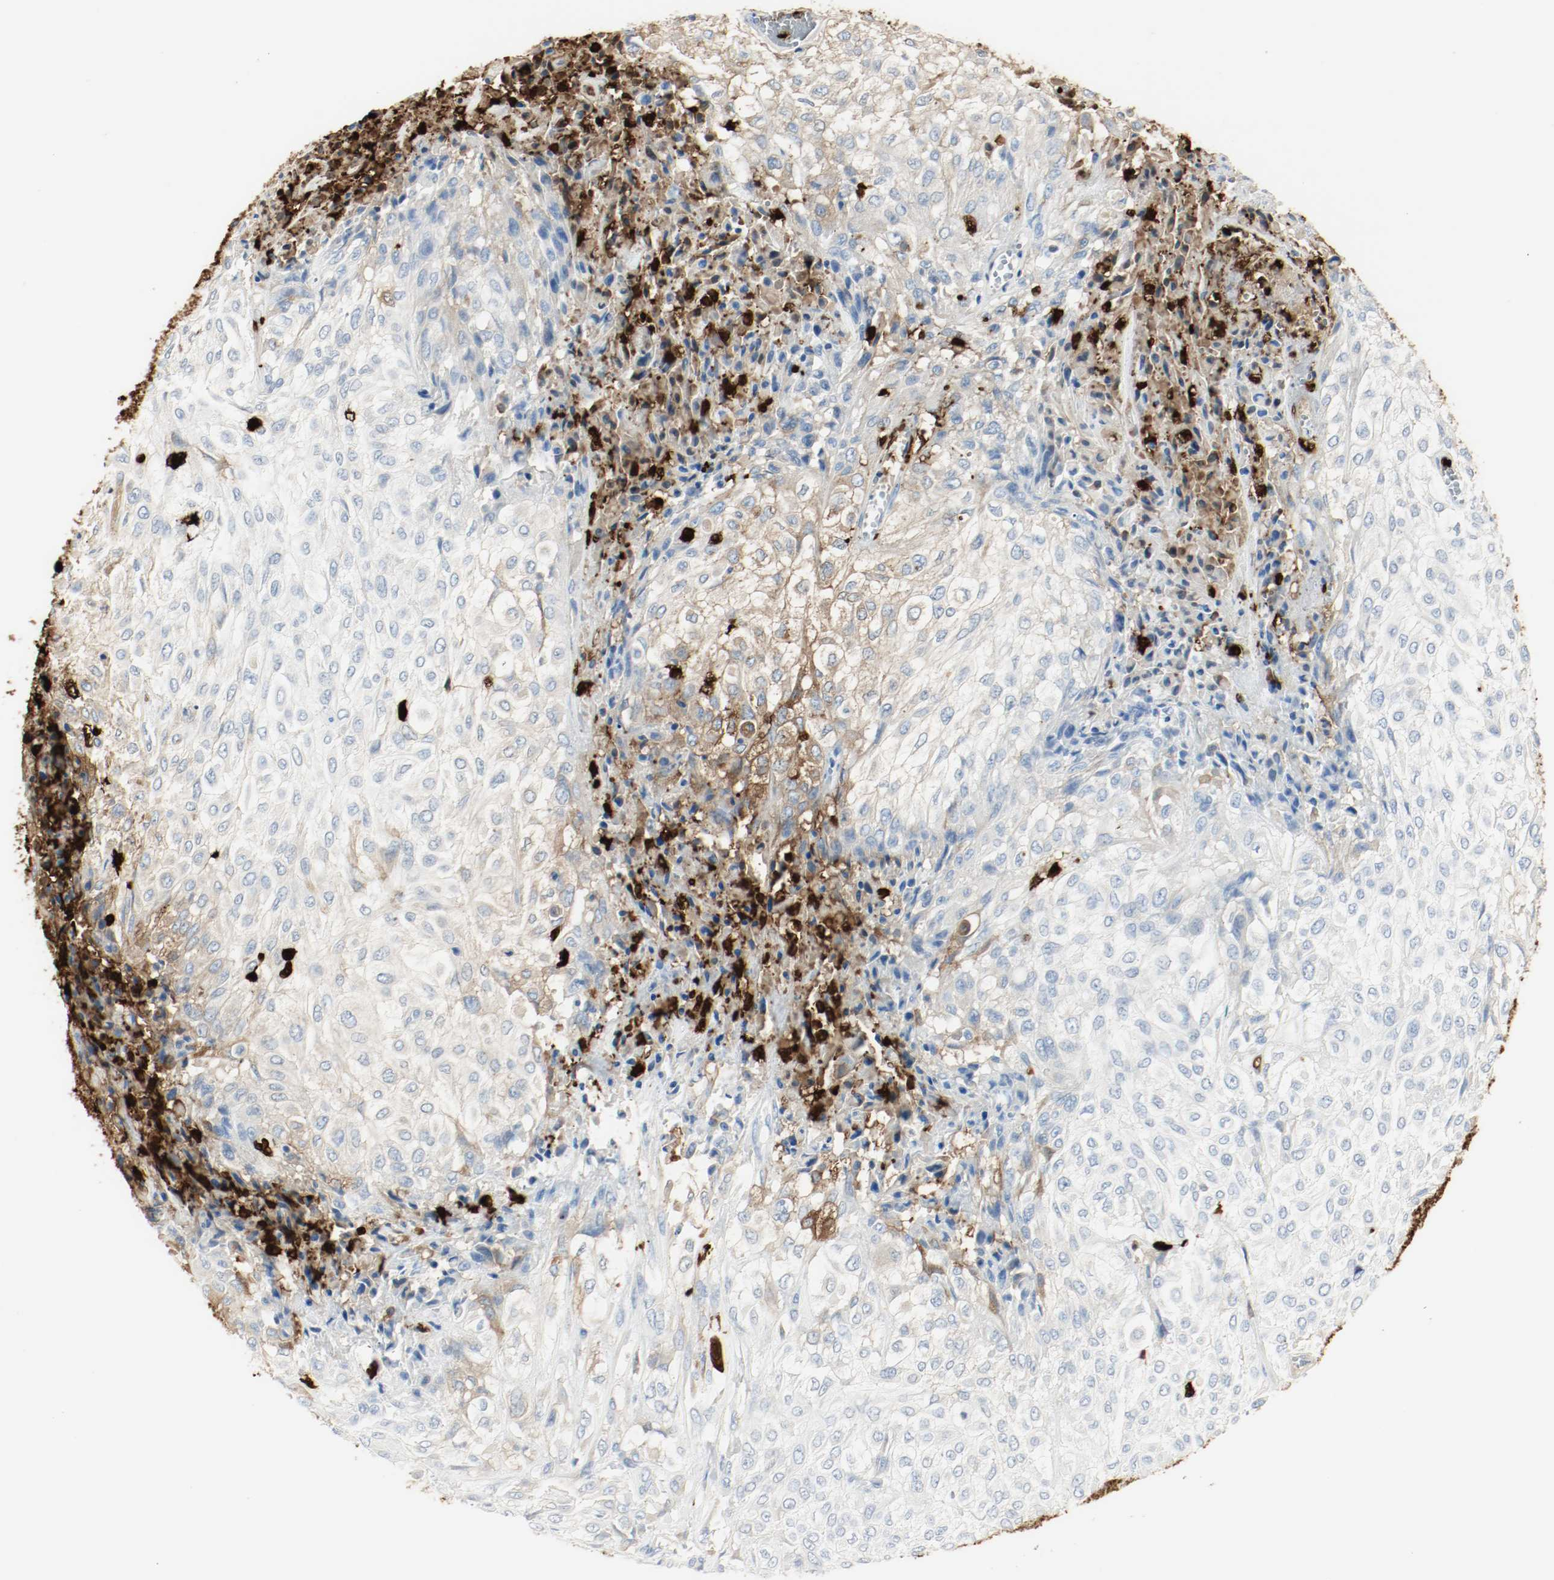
{"staining": {"intensity": "weak", "quantity": "<25%", "location": "cytoplasmic/membranous"}, "tissue": "urothelial cancer", "cell_type": "Tumor cells", "image_type": "cancer", "snomed": [{"axis": "morphology", "description": "Urothelial carcinoma, High grade"}, {"axis": "topography", "description": "Urinary bladder"}], "caption": "Tumor cells show no significant expression in urothelial cancer.", "gene": "S100A9", "patient": {"sex": "male", "age": 57}}